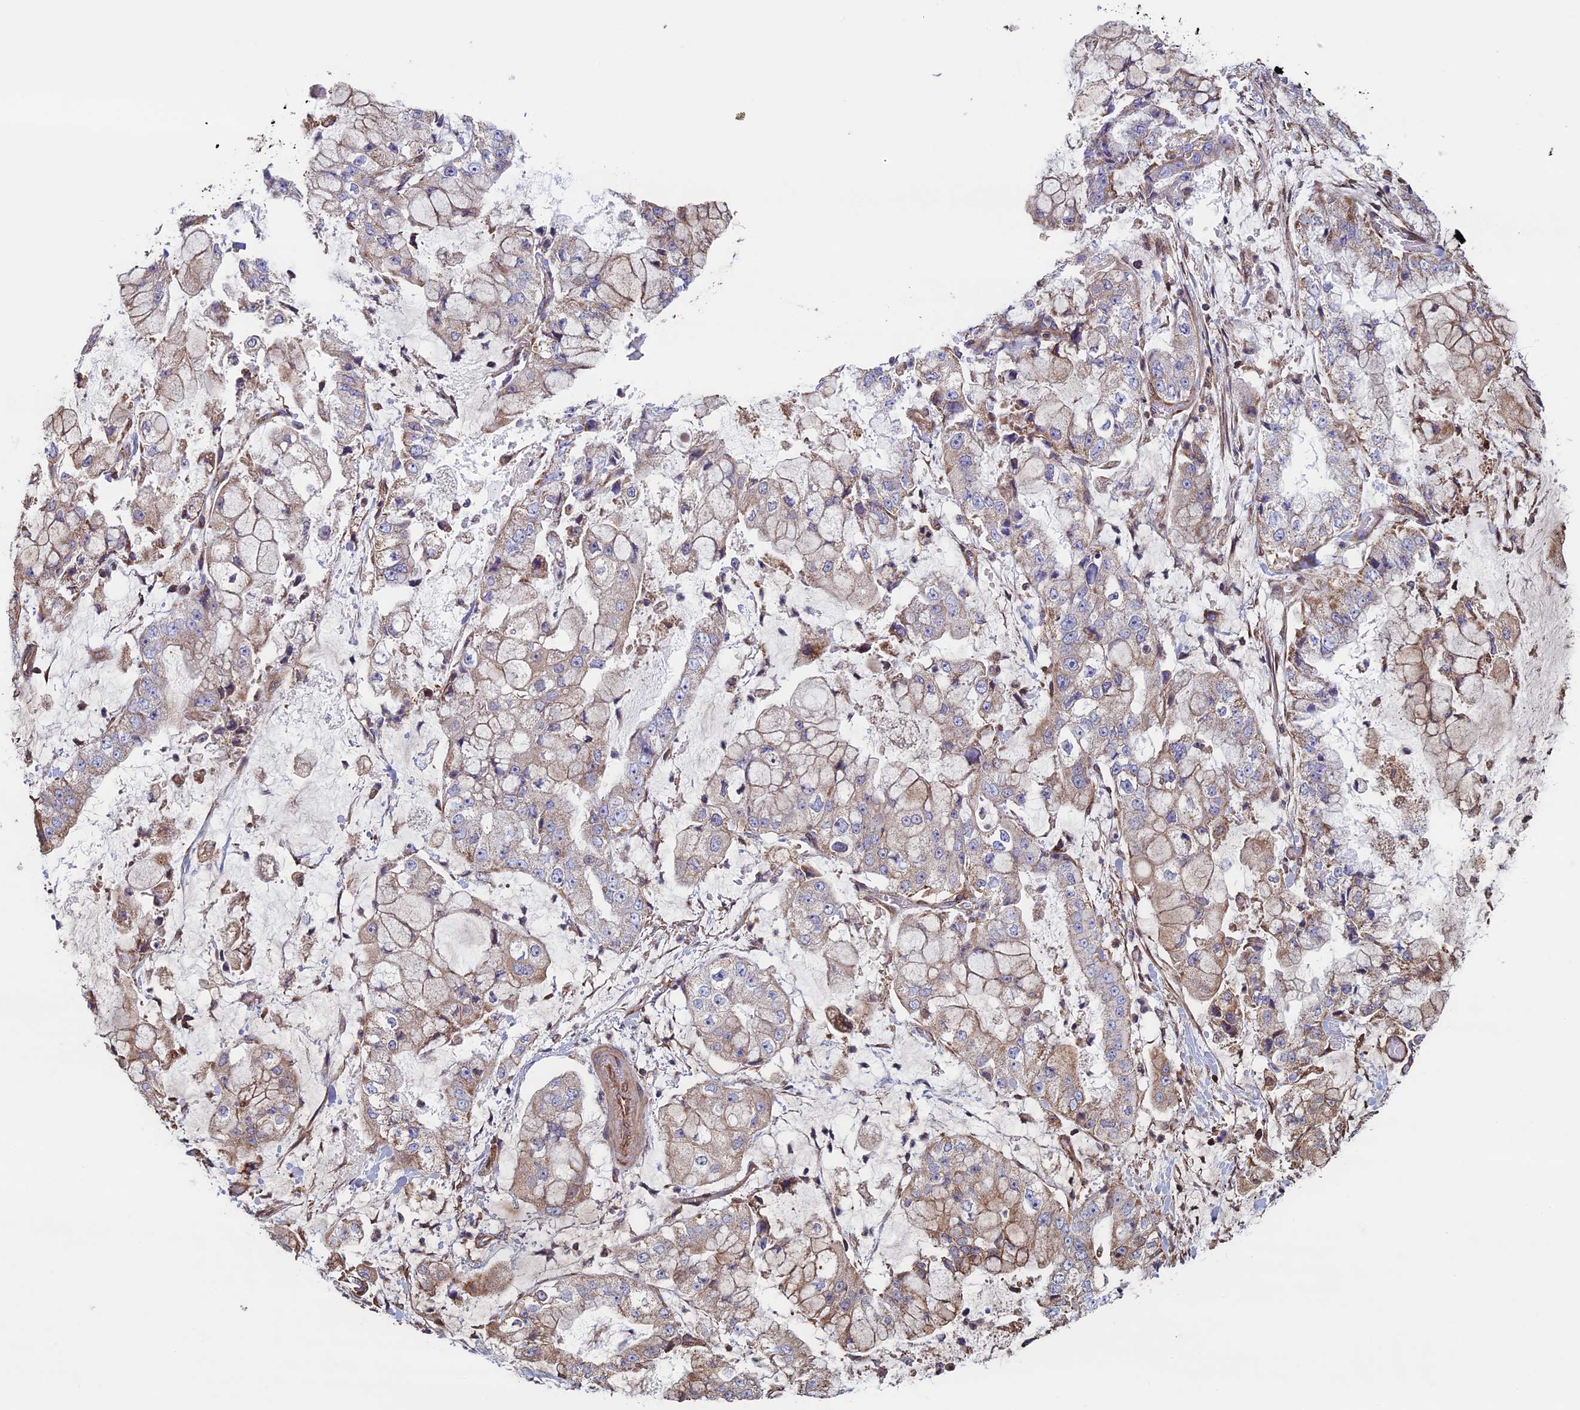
{"staining": {"intensity": "moderate", "quantity": "25%-75%", "location": "cytoplasmic/membranous"}, "tissue": "stomach cancer", "cell_type": "Tumor cells", "image_type": "cancer", "snomed": [{"axis": "morphology", "description": "Adenocarcinoma, NOS"}, {"axis": "topography", "description": "Stomach"}], "caption": "The photomicrograph demonstrates a brown stain indicating the presence of a protein in the cytoplasmic/membranous of tumor cells in stomach cancer.", "gene": "CCDC8", "patient": {"sex": "male", "age": 76}}